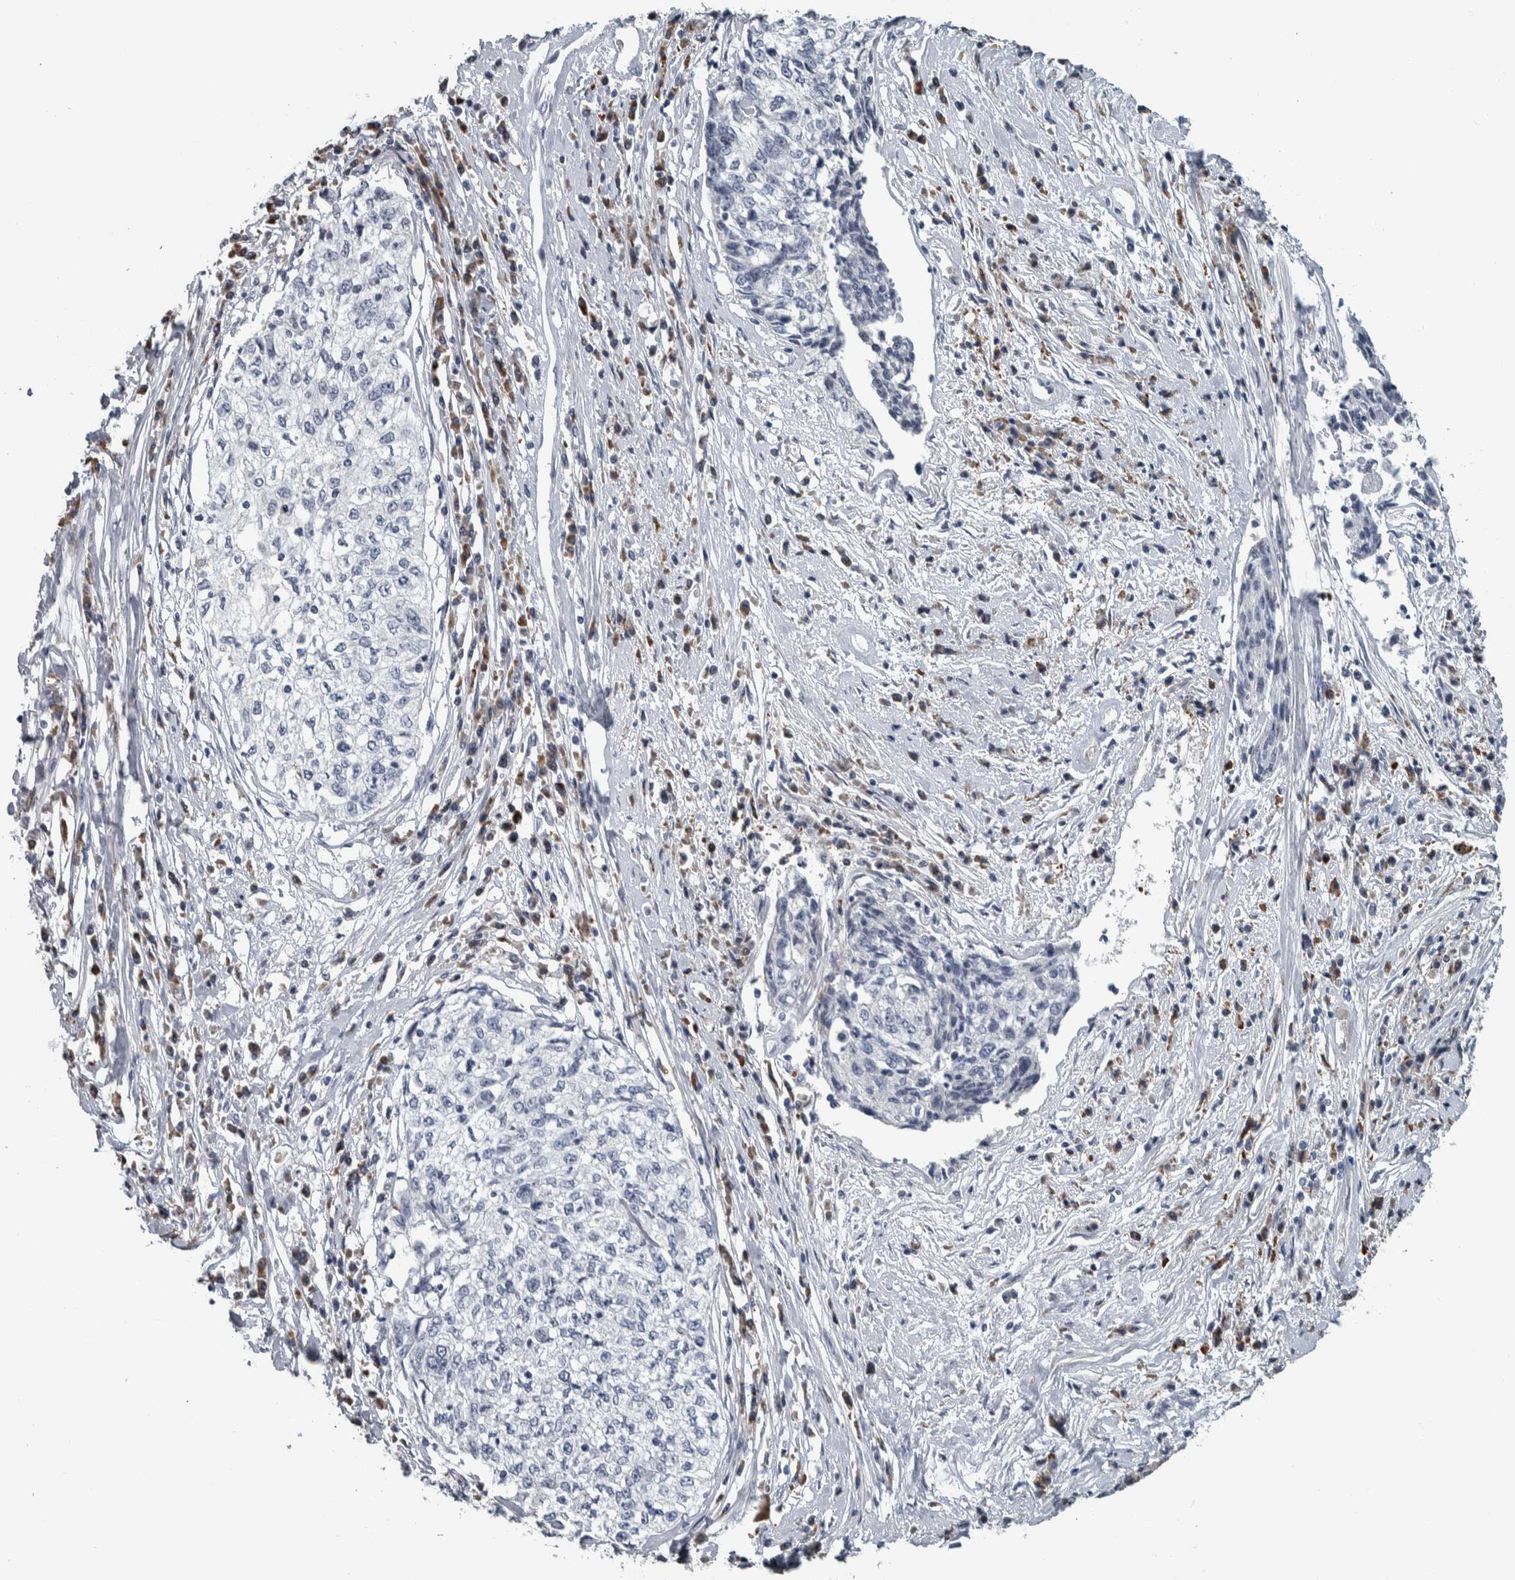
{"staining": {"intensity": "negative", "quantity": "none", "location": "none"}, "tissue": "cervical cancer", "cell_type": "Tumor cells", "image_type": "cancer", "snomed": [{"axis": "morphology", "description": "Squamous cell carcinoma, NOS"}, {"axis": "topography", "description": "Cervix"}], "caption": "Human squamous cell carcinoma (cervical) stained for a protein using immunohistochemistry demonstrates no positivity in tumor cells.", "gene": "CAVIN4", "patient": {"sex": "female", "age": 57}}